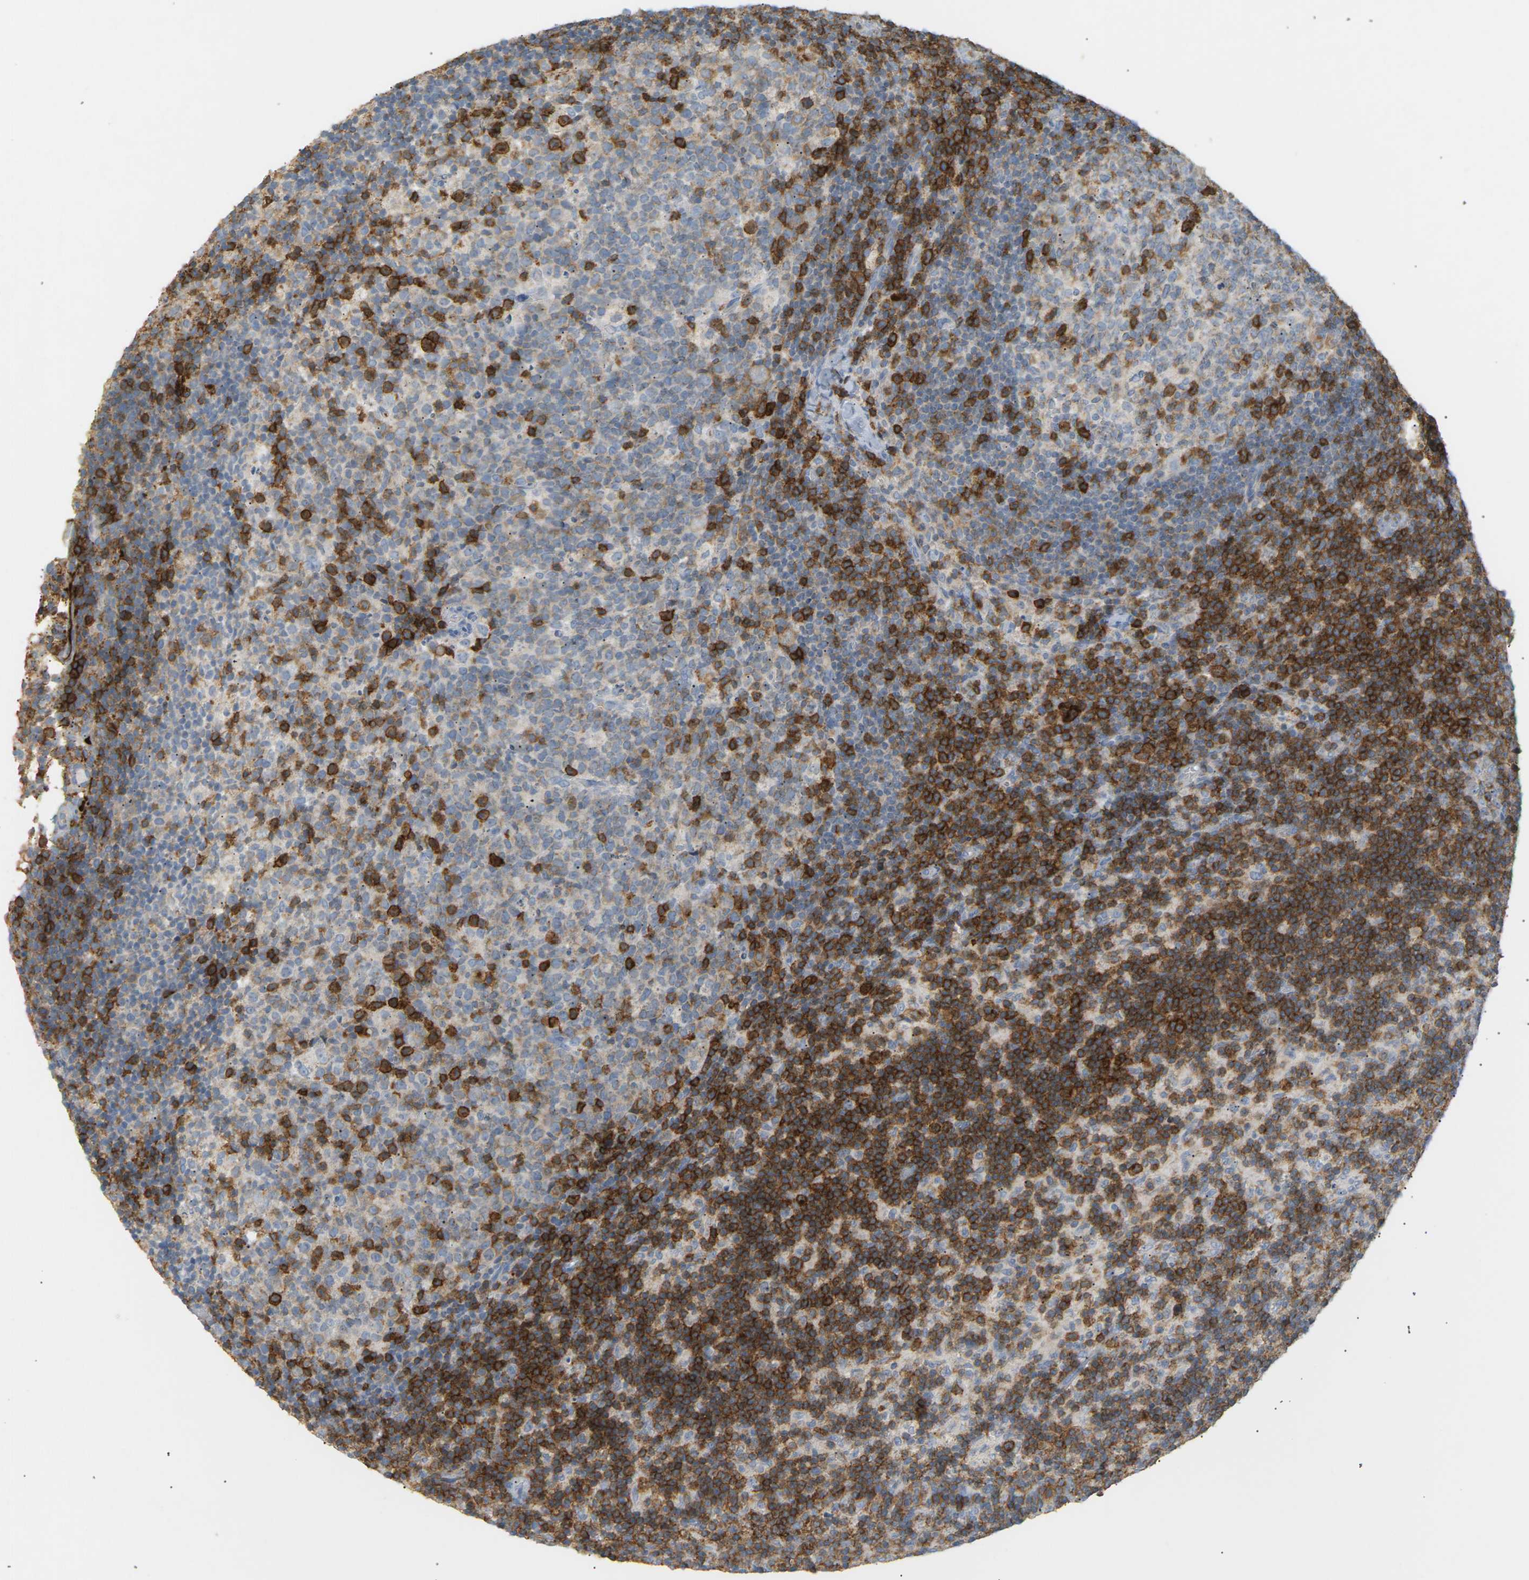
{"staining": {"intensity": "strong", "quantity": "<25%", "location": "cytoplasmic/membranous"}, "tissue": "lymph node", "cell_type": "Germinal center cells", "image_type": "normal", "snomed": [{"axis": "morphology", "description": "Normal tissue, NOS"}, {"axis": "morphology", "description": "Inflammation, NOS"}, {"axis": "topography", "description": "Lymph node"}], "caption": "Lymph node stained for a protein displays strong cytoplasmic/membranous positivity in germinal center cells. The protein is shown in brown color, while the nuclei are stained blue.", "gene": "LIME1", "patient": {"sex": "male", "age": 55}}